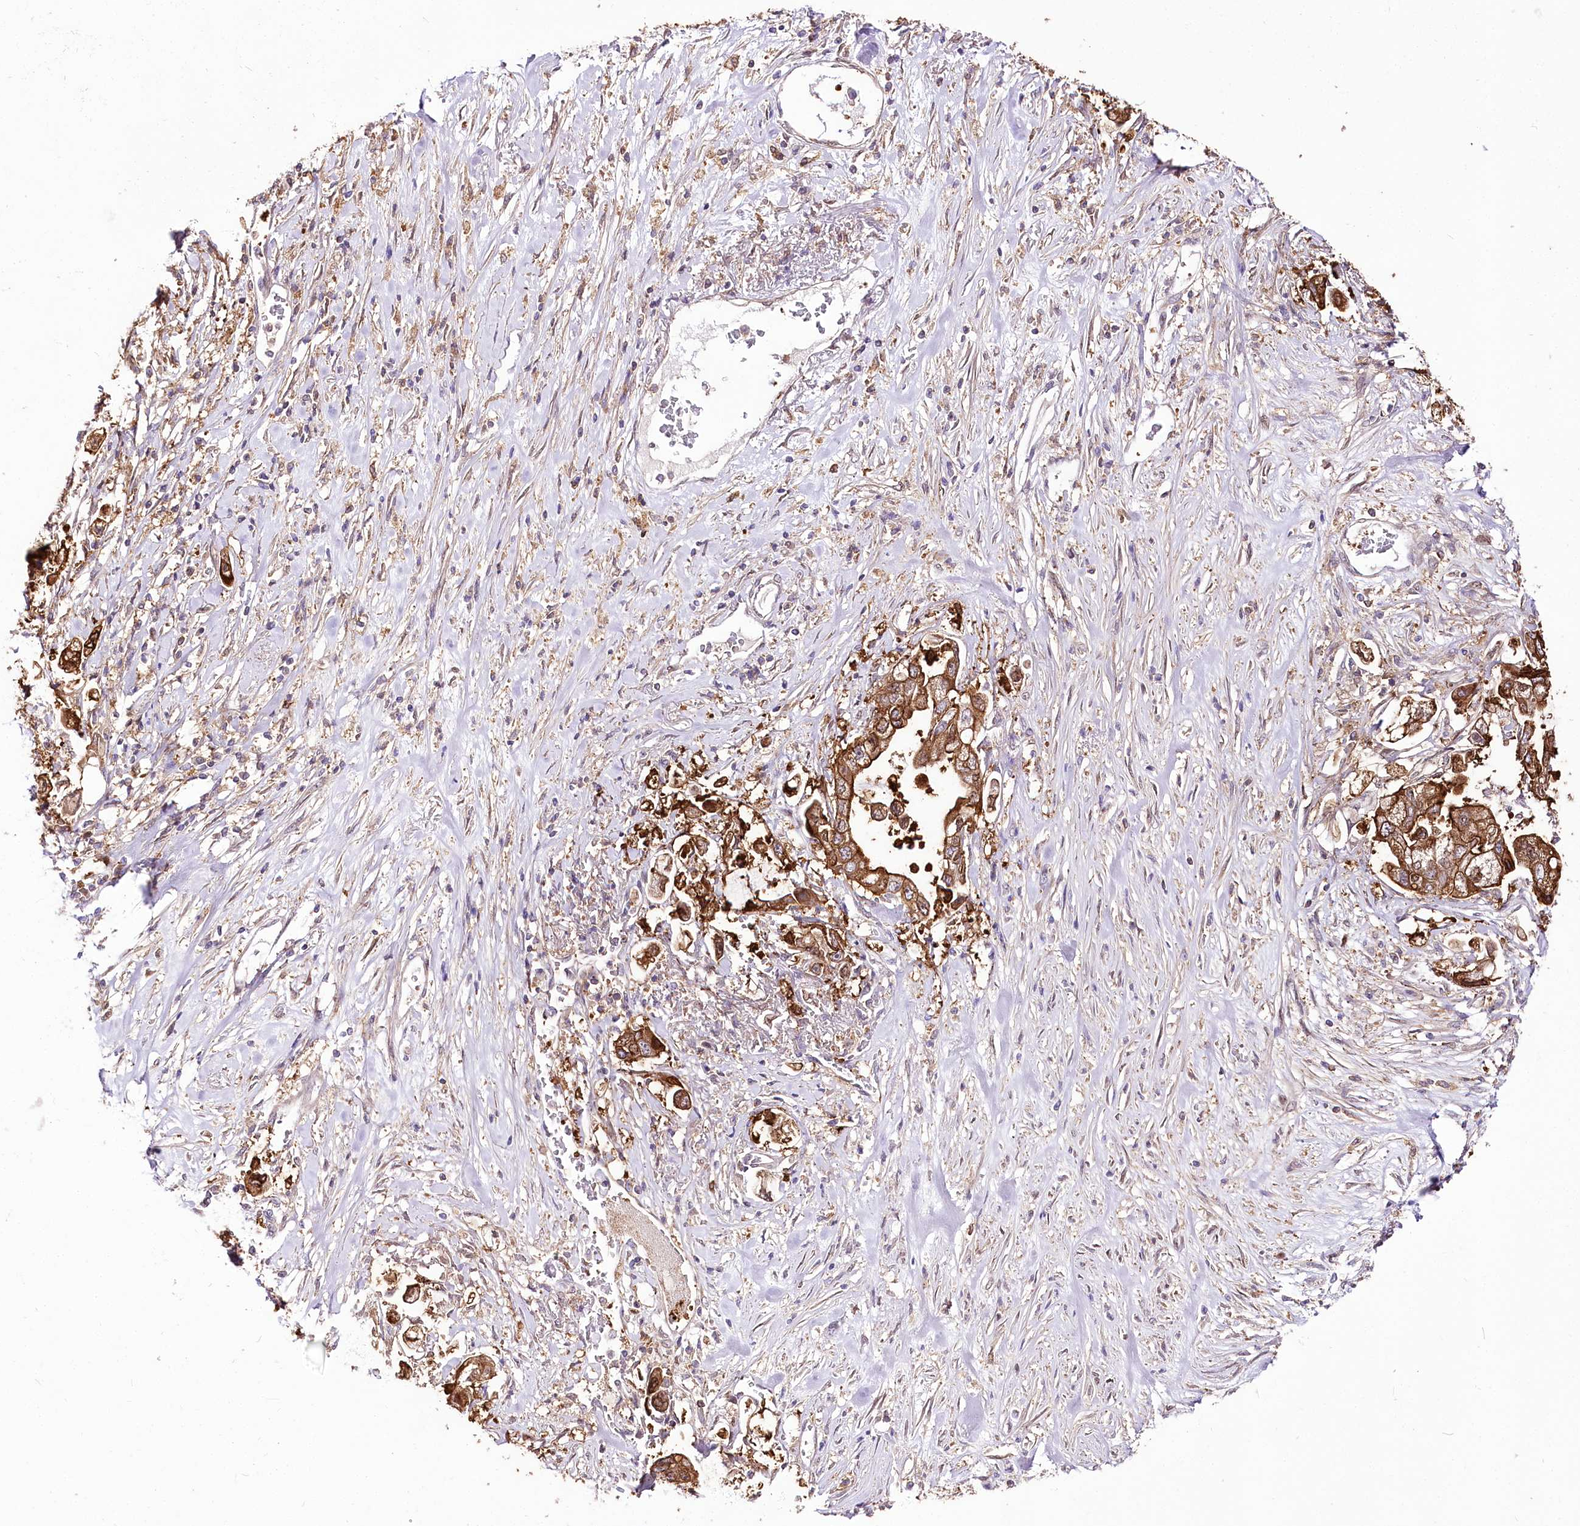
{"staining": {"intensity": "strong", "quantity": ">75%", "location": "cytoplasmic/membranous"}, "tissue": "stomach cancer", "cell_type": "Tumor cells", "image_type": "cancer", "snomed": [{"axis": "morphology", "description": "Adenocarcinoma, NOS"}, {"axis": "topography", "description": "Stomach"}], "caption": "An immunohistochemistry (IHC) histopathology image of neoplastic tissue is shown. Protein staining in brown highlights strong cytoplasmic/membranous positivity in stomach cancer (adenocarcinoma) within tumor cells. (DAB (3,3'-diaminobenzidine) = brown stain, brightfield microscopy at high magnification).", "gene": "UGP2", "patient": {"sex": "male", "age": 62}}